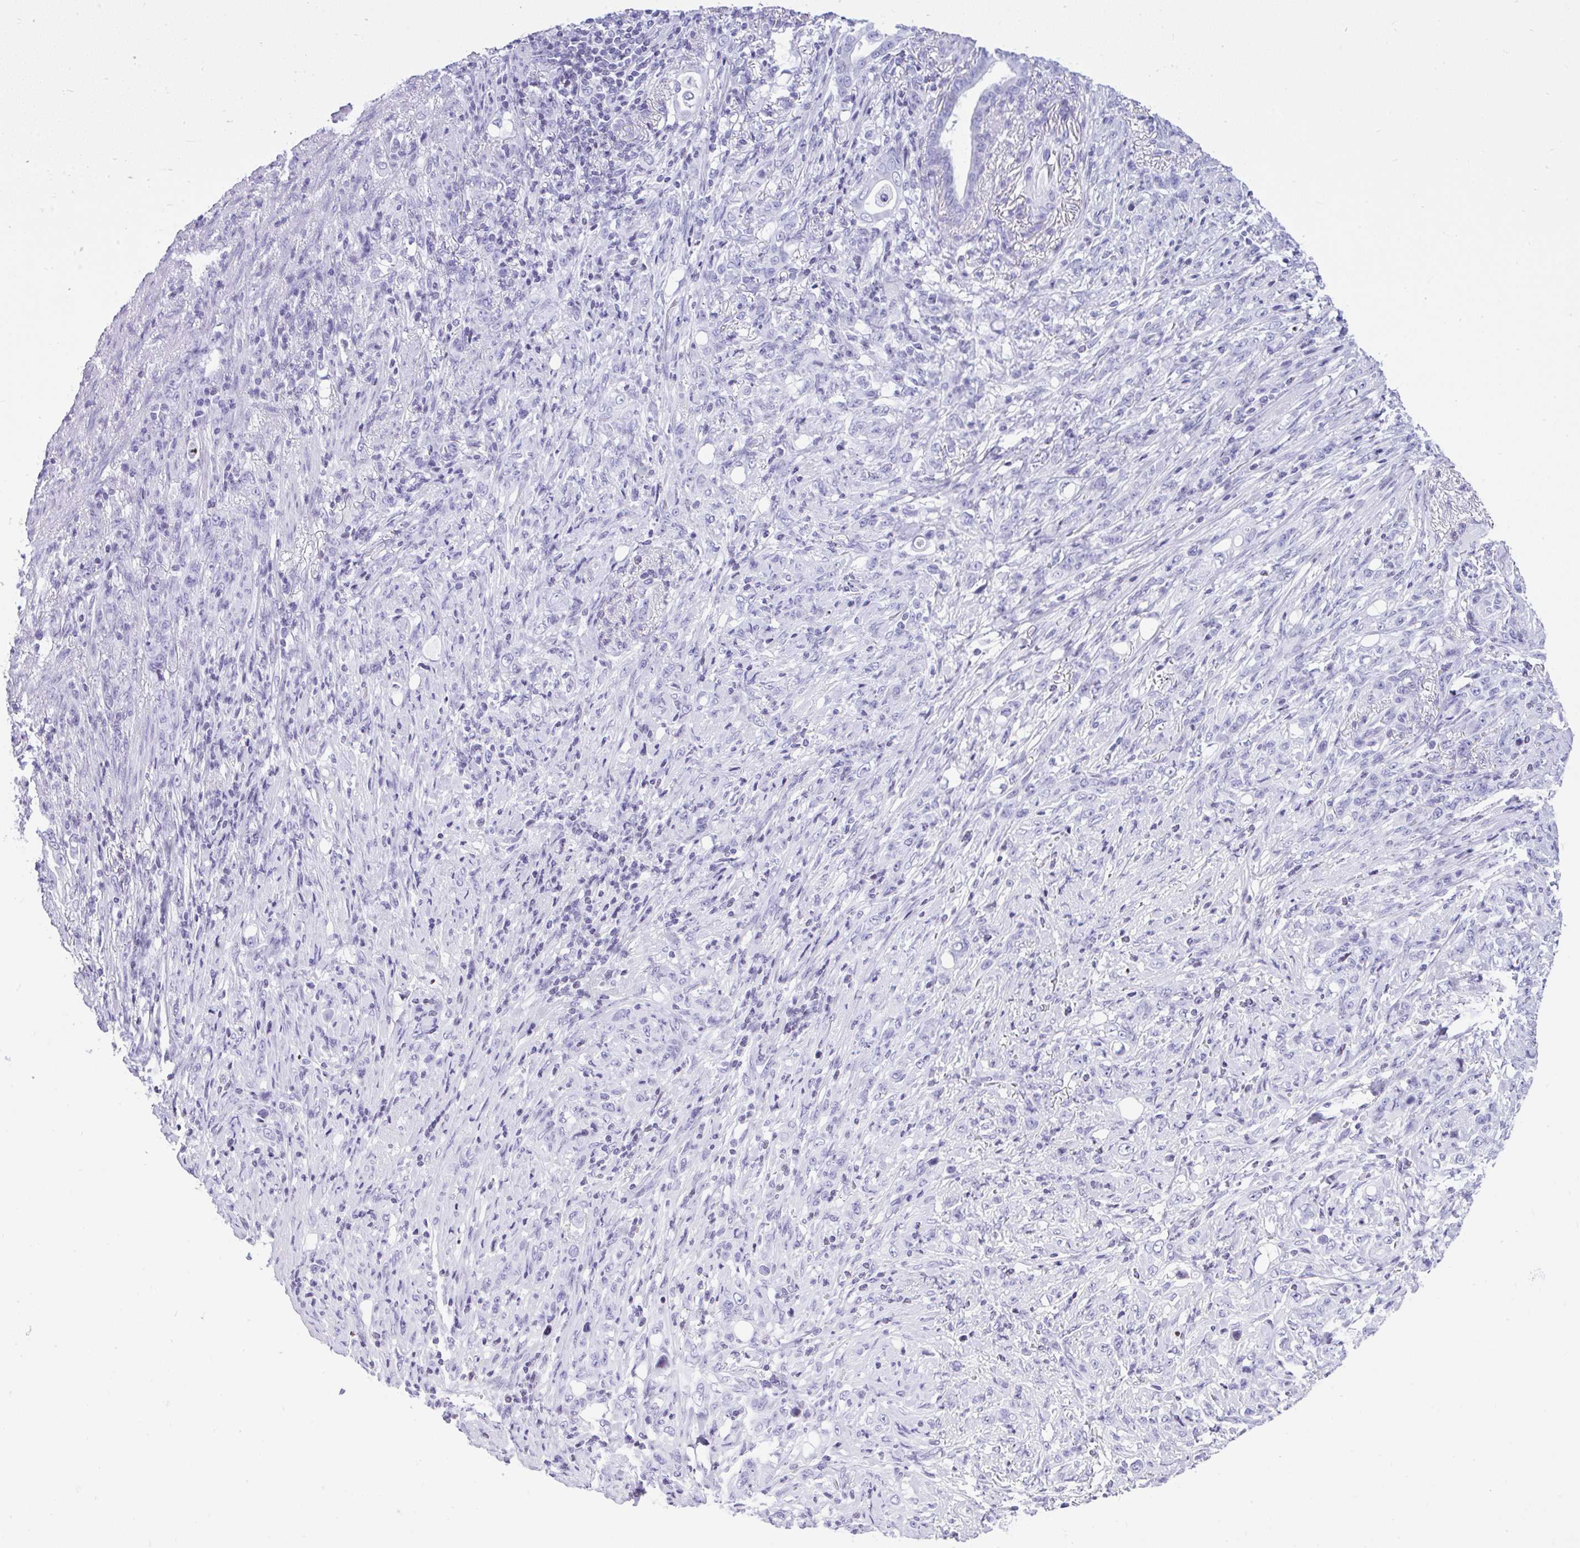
{"staining": {"intensity": "negative", "quantity": "none", "location": "none"}, "tissue": "stomach cancer", "cell_type": "Tumor cells", "image_type": "cancer", "snomed": [{"axis": "morphology", "description": "Normal tissue, NOS"}, {"axis": "morphology", "description": "Adenocarcinoma, NOS"}, {"axis": "topography", "description": "Stomach"}], "caption": "Tumor cells show no significant expression in stomach adenocarcinoma.", "gene": "KRT27", "patient": {"sex": "female", "age": 79}}